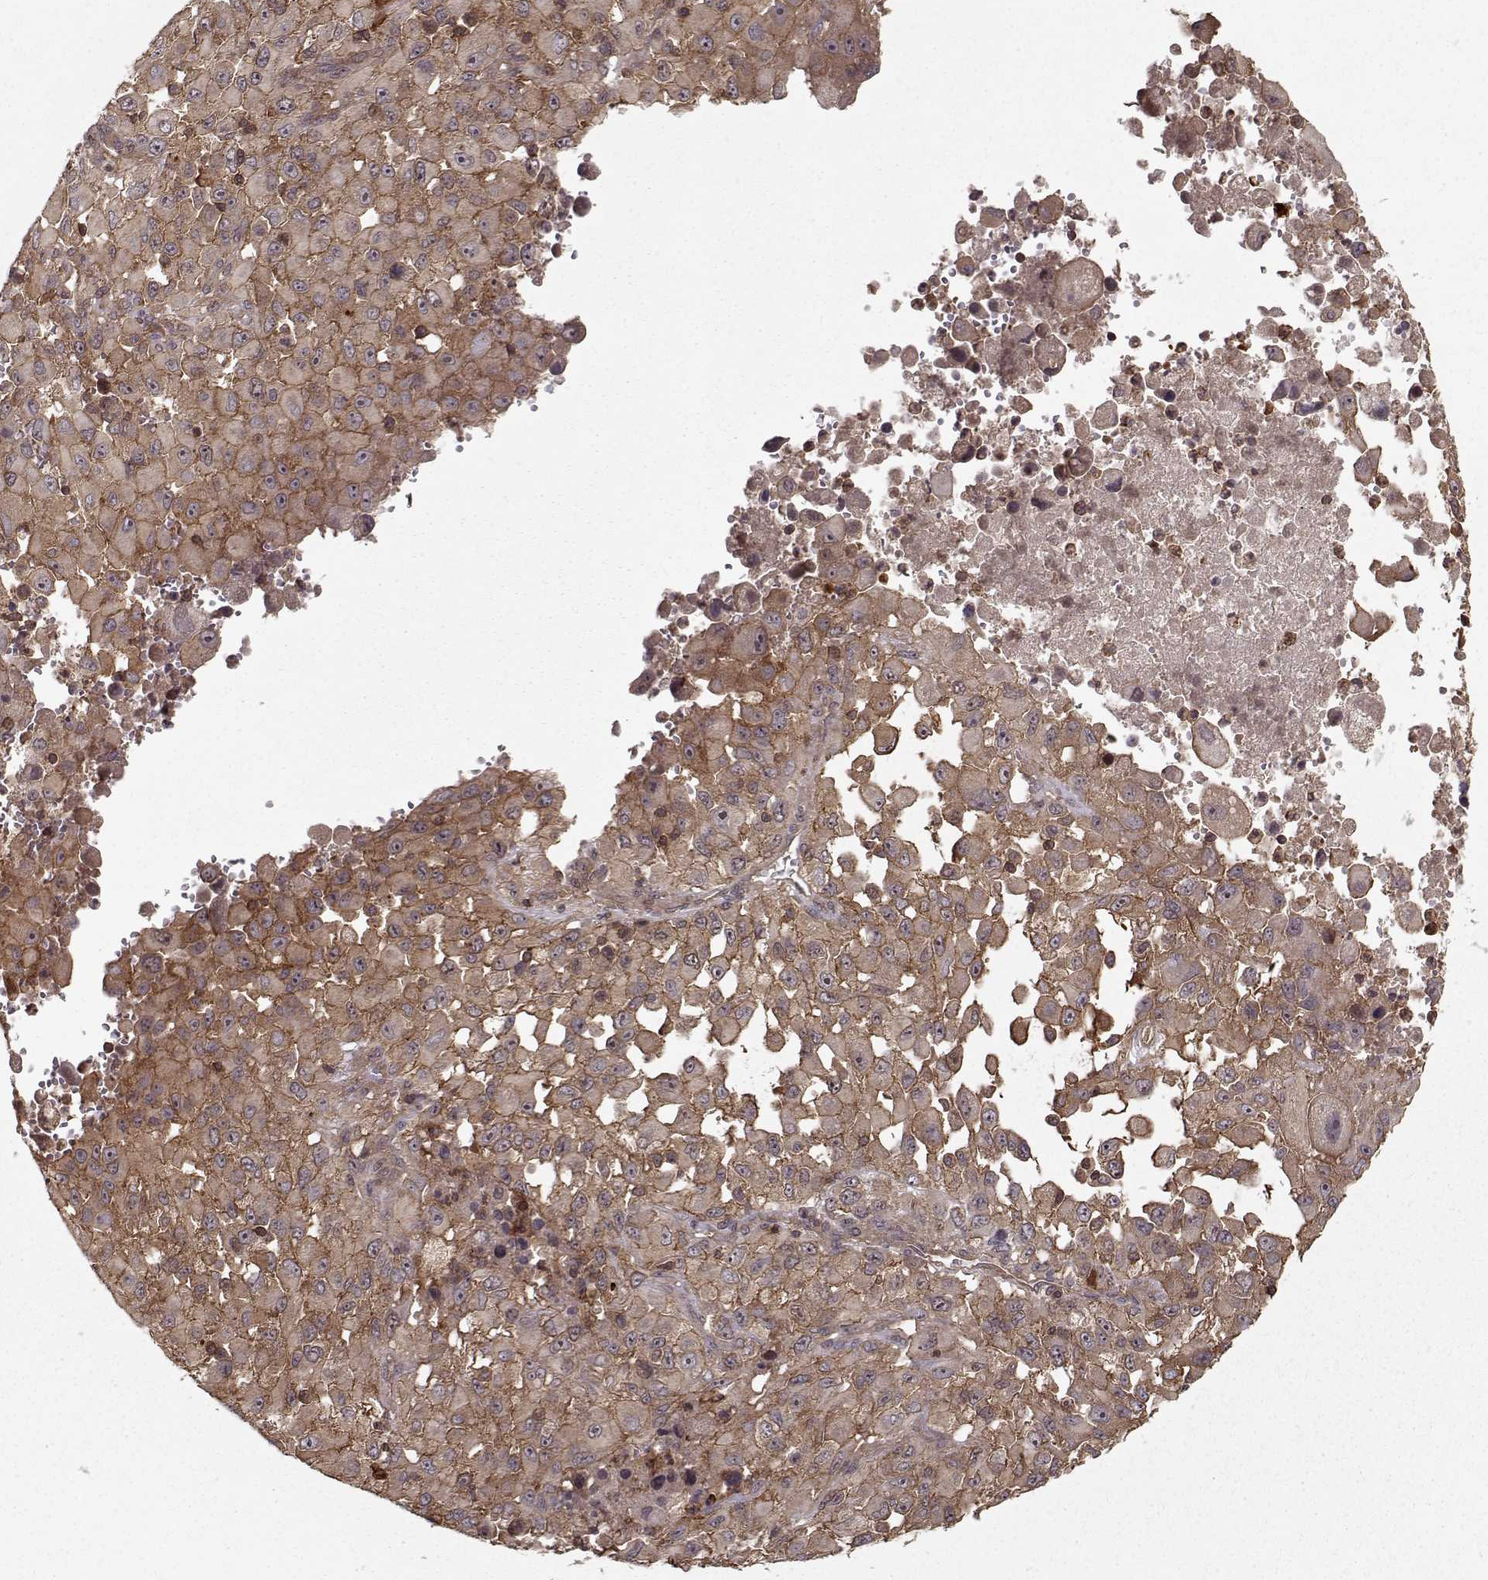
{"staining": {"intensity": "moderate", "quantity": ">75%", "location": "cytoplasmic/membranous"}, "tissue": "melanoma", "cell_type": "Tumor cells", "image_type": "cancer", "snomed": [{"axis": "morphology", "description": "Malignant melanoma, Metastatic site"}, {"axis": "topography", "description": "Soft tissue"}], "caption": "Tumor cells exhibit medium levels of moderate cytoplasmic/membranous positivity in approximately >75% of cells in malignant melanoma (metastatic site).", "gene": "PPP1R12A", "patient": {"sex": "male", "age": 50}}